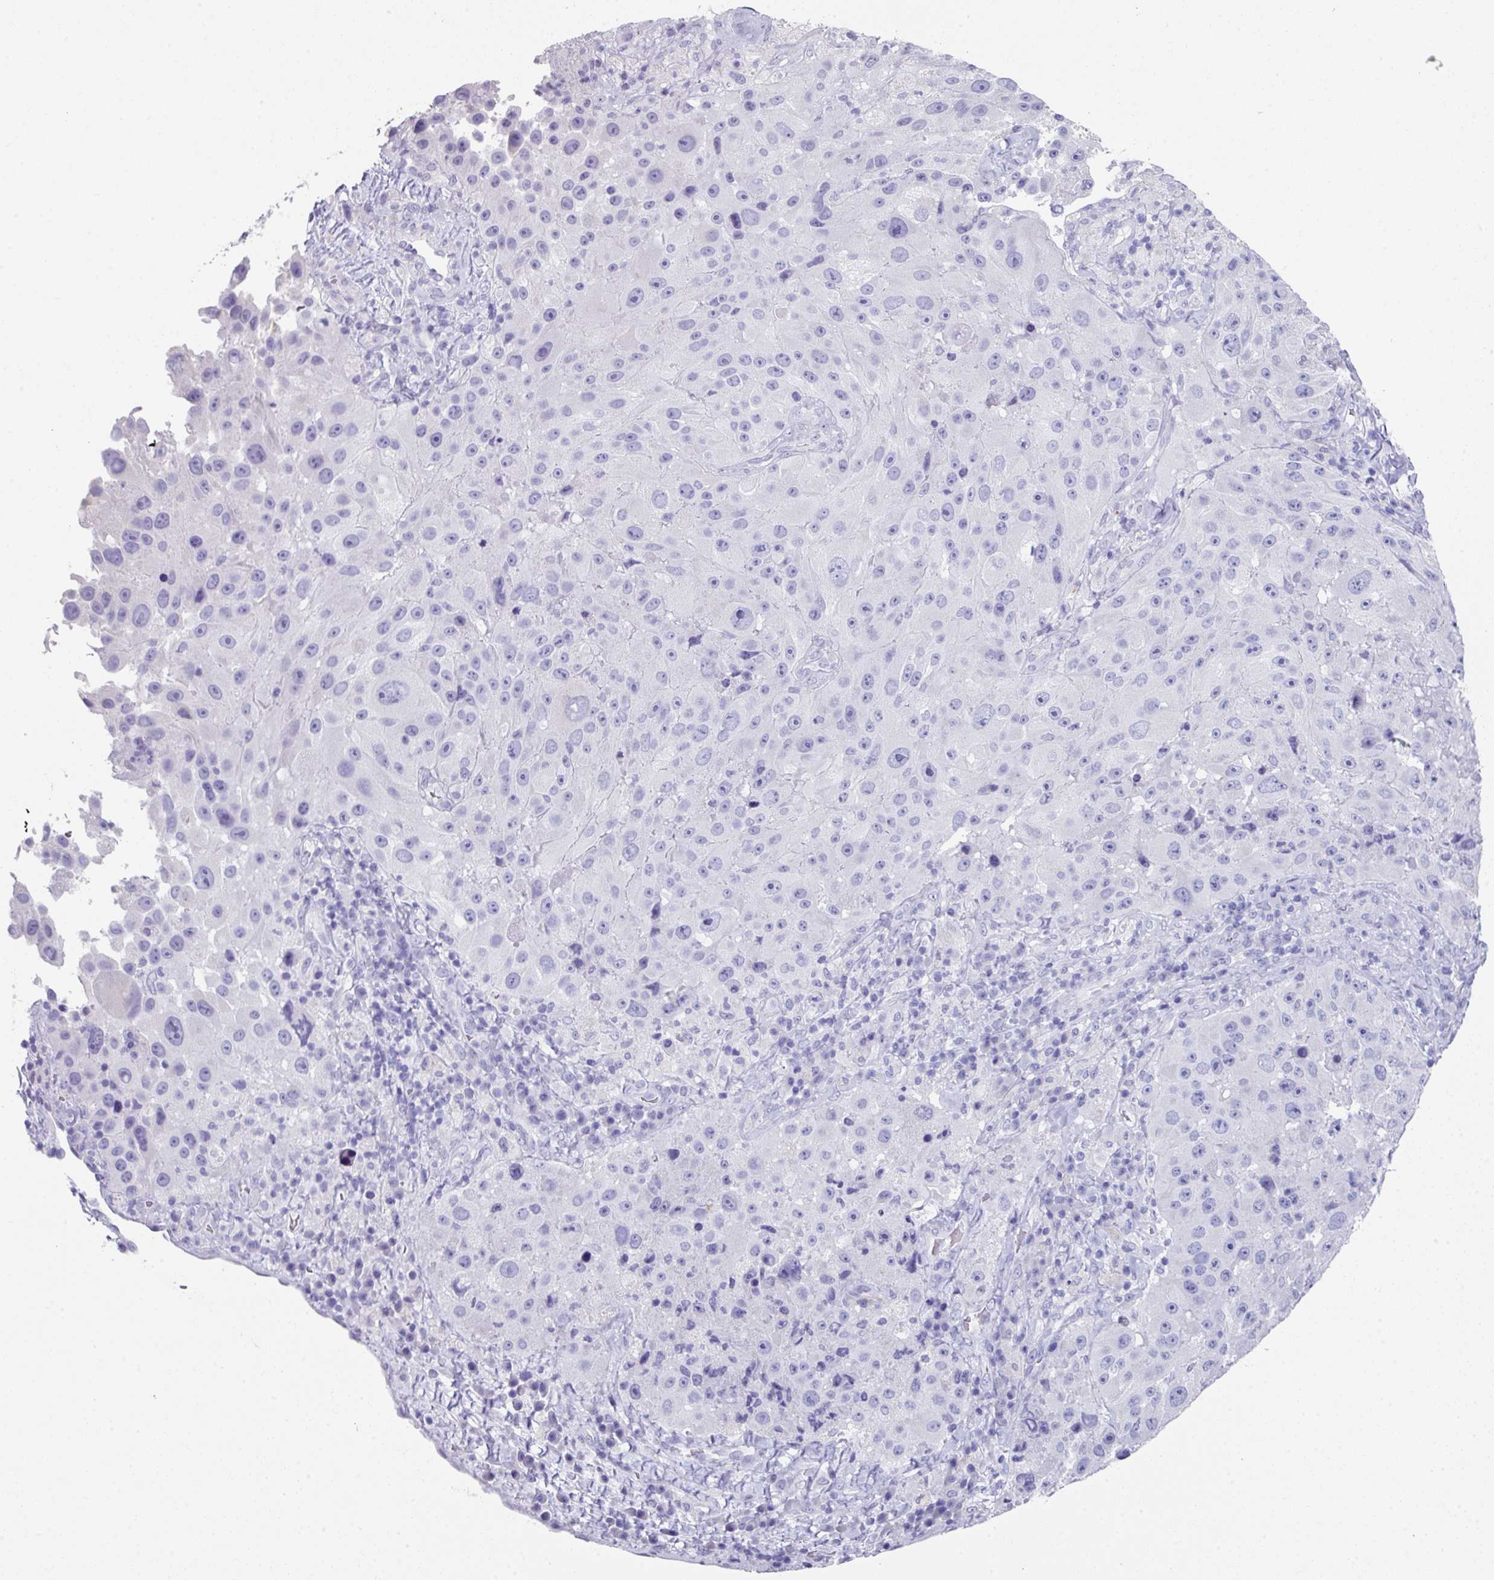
{"staining": {"intensity": "negative", "quantity": "none", "location": "none"}, "tissue": "melanoma", "cell_type": "Tumor cells", "image_type": "cancer", "snomed": [{"axis": "morphology", "description": "Malignant melanoma, Metastatic site"}, {"axis": "topography", "description": "Lymph node"}], "caption": "IHC photomicrograph of human malignant melanoma (metastatic site) stained for a protein (brown), which displays no staining in tumor cells. Nuclei are stained in blue.", "gene": "PEX10", "patient": {"sex": "male", "age": 62}}